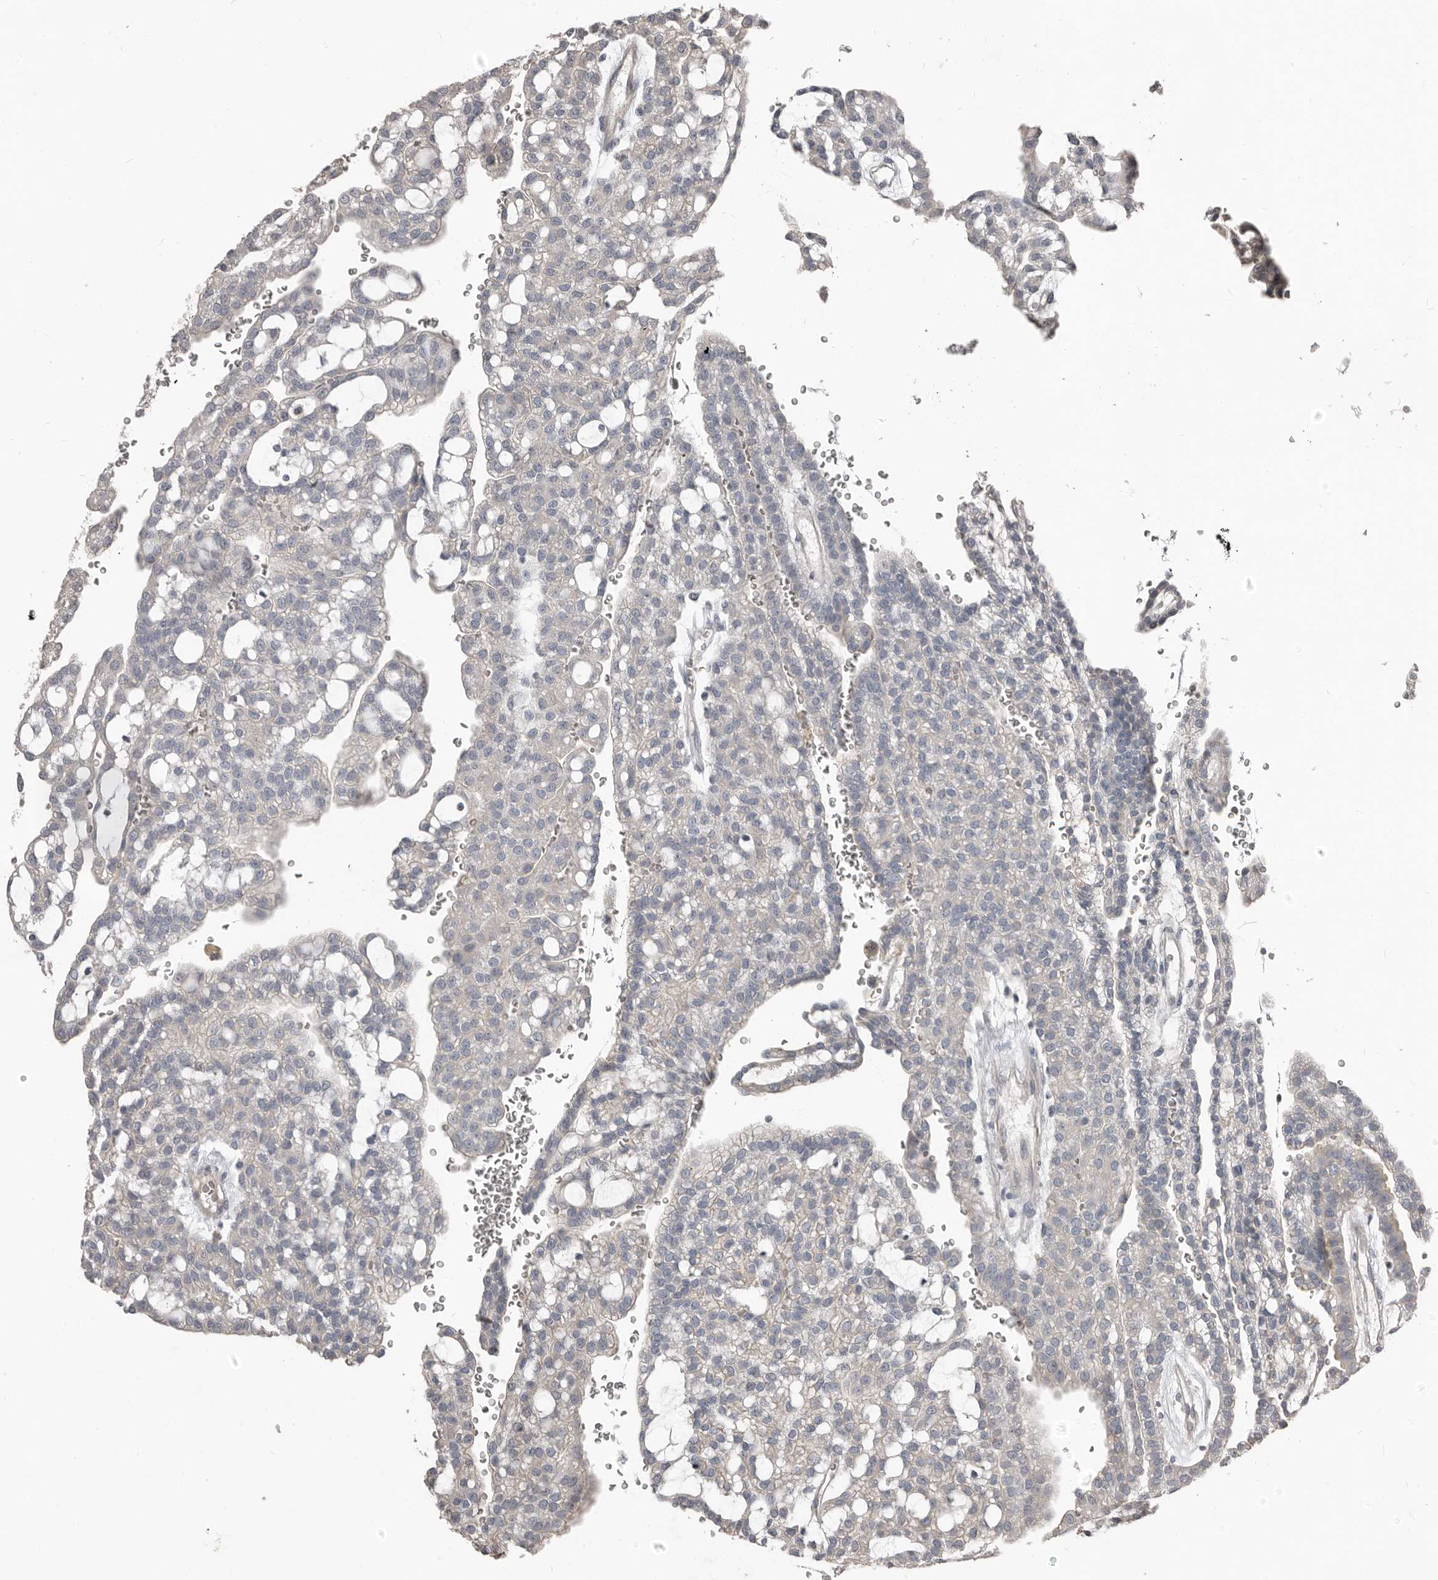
{"staining": {"intensity": "negative", "quantity": "none", "location": "none"}, "tissue": "renal cancer", "cell_type": "Tumor cells", "image_type": "cancer", "snomed": [{"axis": "morphology", "description": "Adenocarcinoma, NOS"}, {"axis": "topography", "description": "Kidney"}], "caption": "Human renal cancer (adenocarcinoma) stained for a protein using immunohistochemistry (IHC) displays no expression in tumor cells.", "gene": "CA6", "patient": {"sex": "male", "age": 63}}